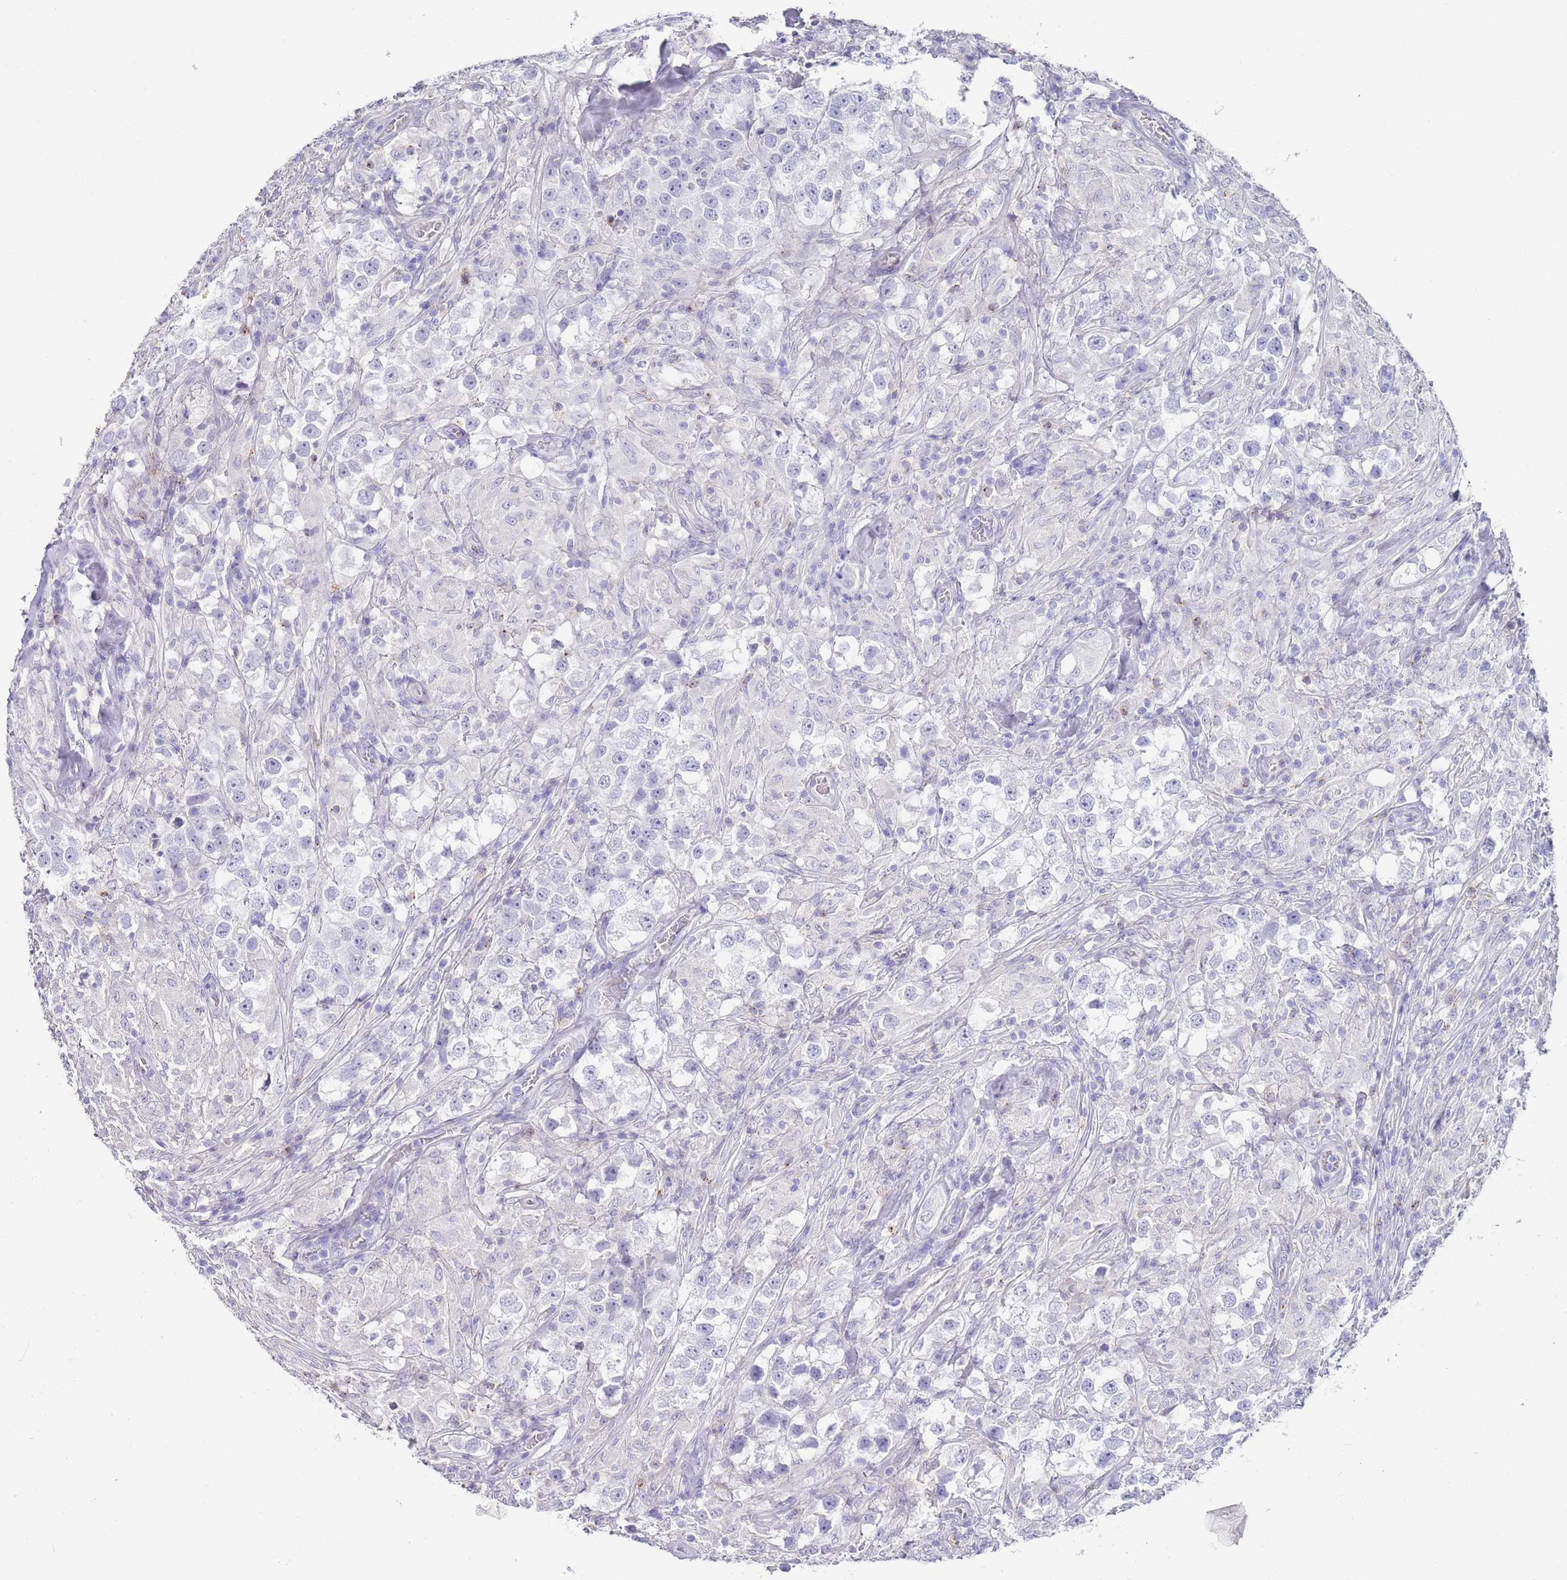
{"staining": {"intensity": "negative", "quantity": "none", "location": "none"}, "tissue": "testis cancer", "cell_type": "Tumor cells", "image_type": "cancer", "snomed": [{"axis": "morphology", "description": "Seminoma, NOS"}, {"axis": "topography", "description": "Testis"}], "caption": "The IHC image has no significant staining in tumor cells of testis seminoma tissue.", "gene": "DPP4", "patient": {"sex": "male", "age": 46}}